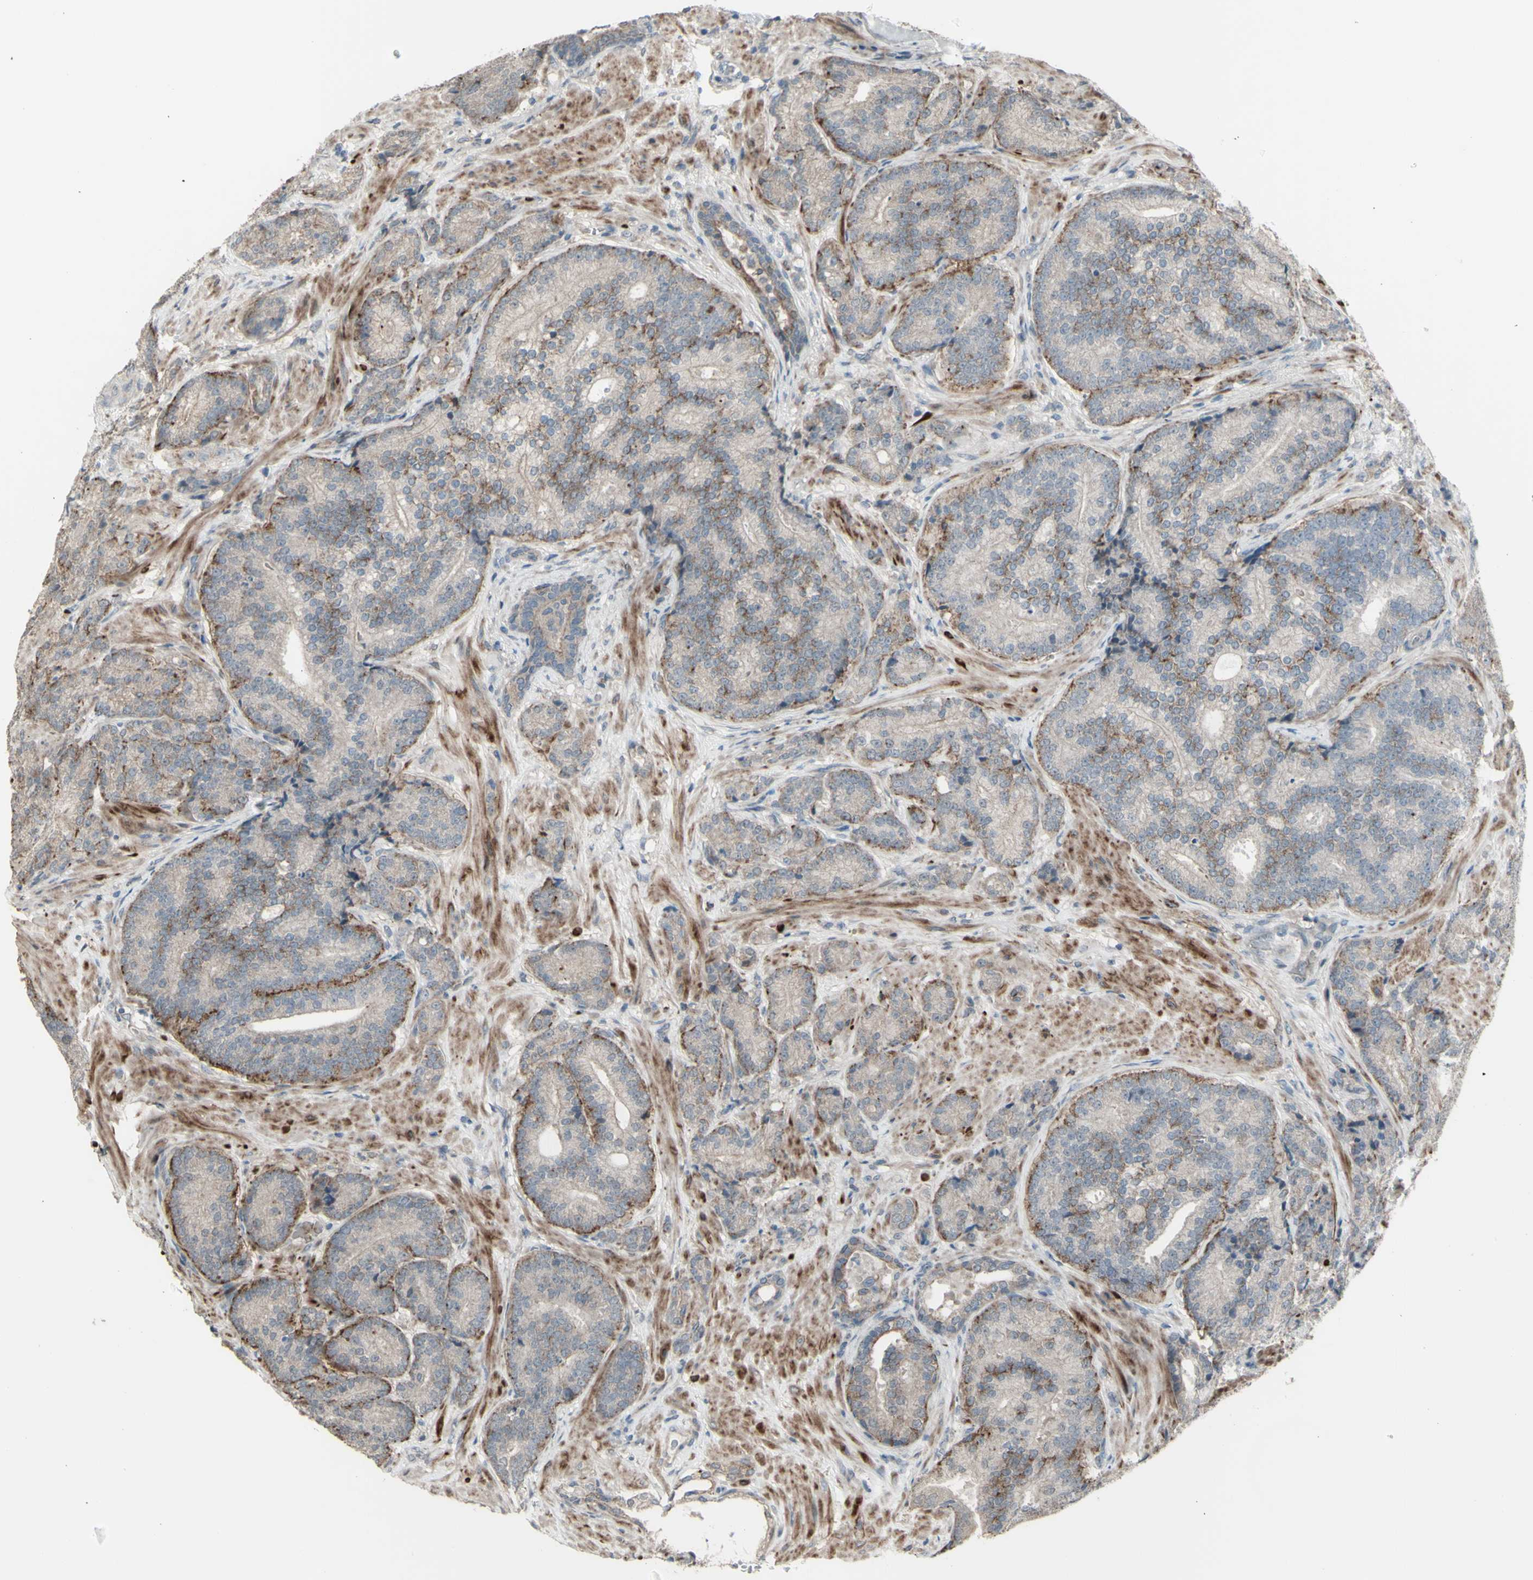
{"staining": {"intensity": "weak", "quantity": ">75%", "location": "cytoplasmic/membranous"}, "tissue": "prostate cancer", "cell_type": "Tumor cells", "image_type": "cancer", "snomed": [{"axis": "morphology", "description": "Adenocarcinoma, High grade"}, {"axis": "topography", "description": "Prostate"}], "caption": "Protein staining shows weak cytoplasmic/membranous expression in about >75% of tumor cells in adenocarcinoma (high-grade) (prostate). (DAB (3,3'-diaminobenzidine) = brown stain, brightfield microscopy at high magnification).", "gene": "GRAMD1B", "patient": {"sex": "male", "age": 61}}